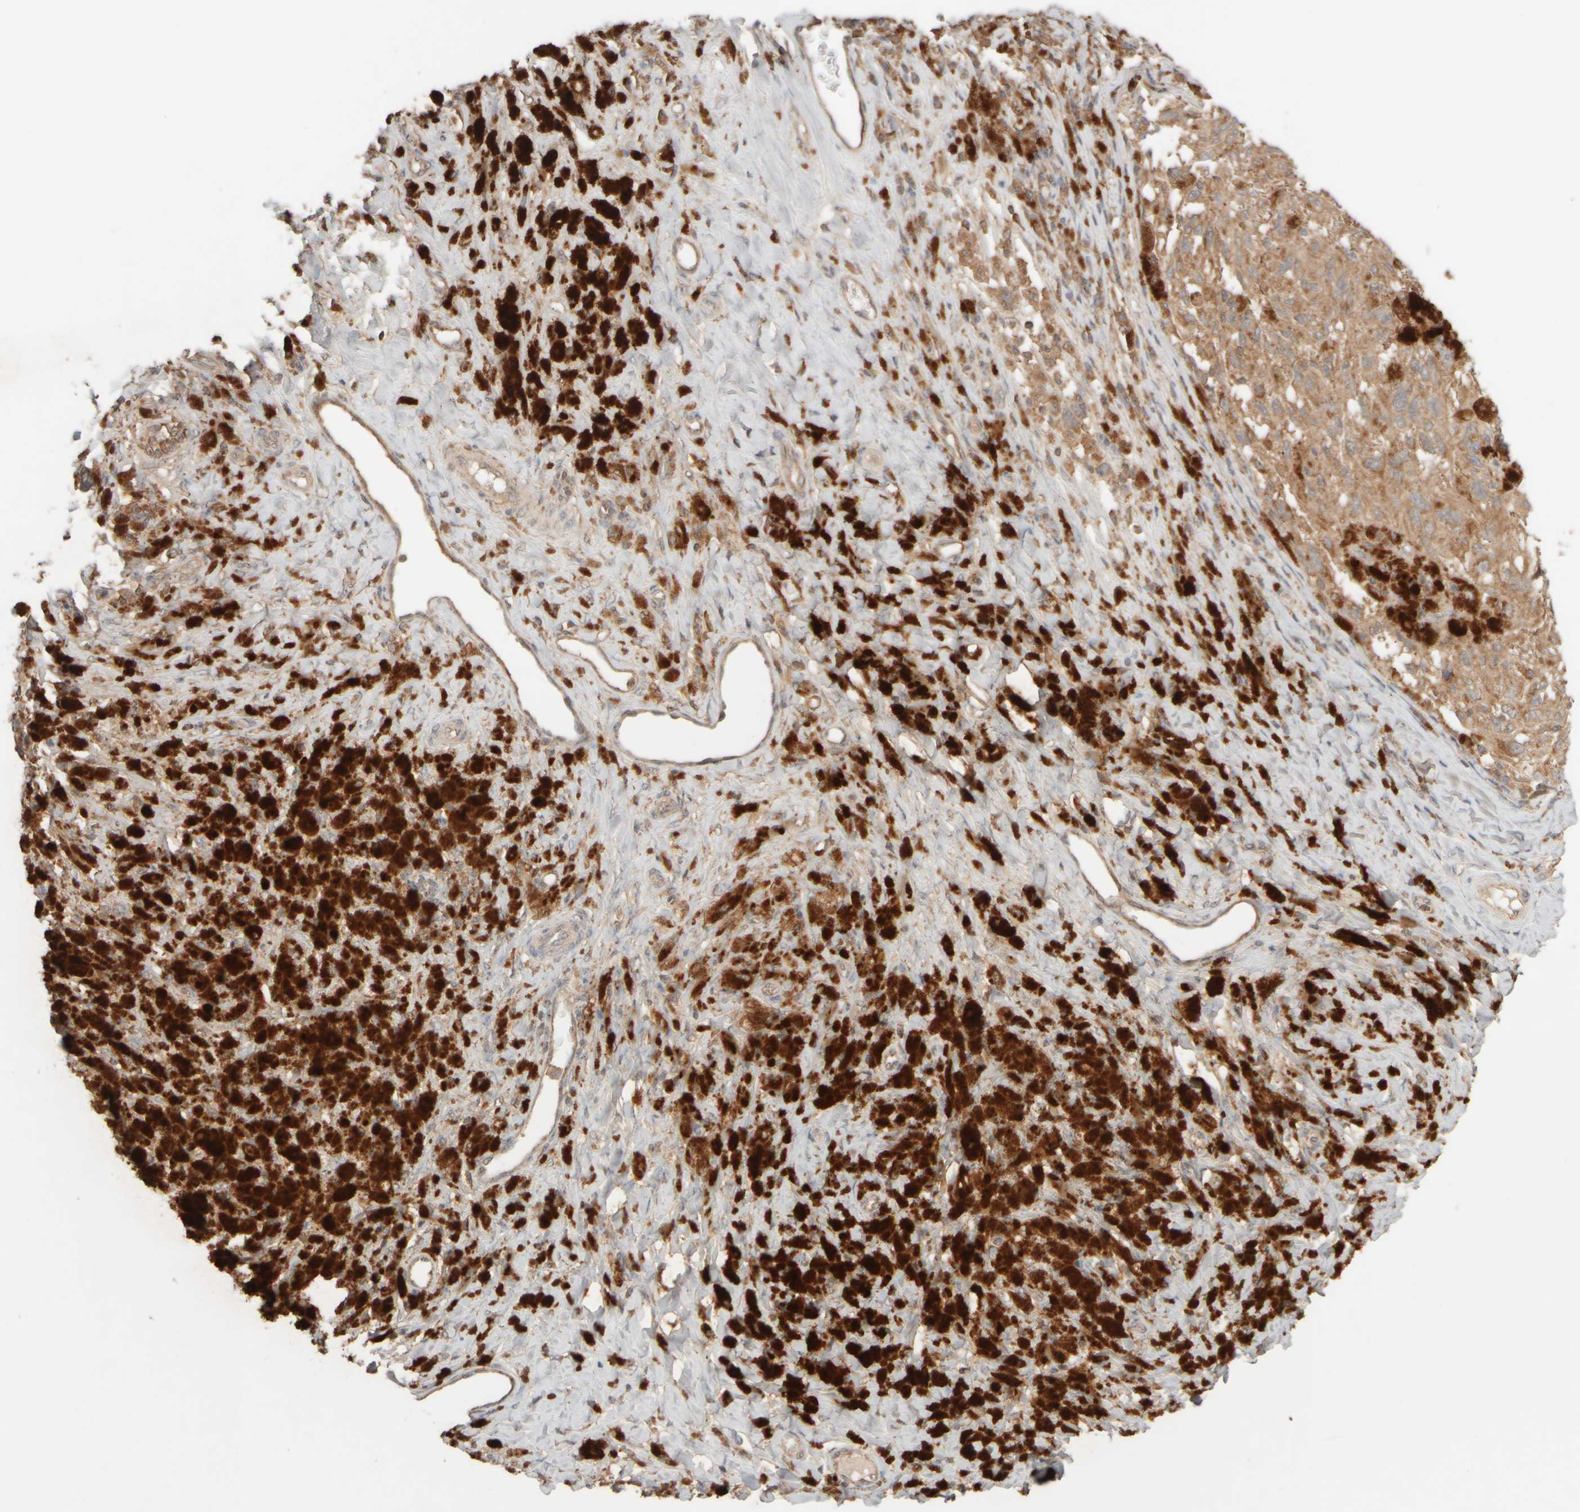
{"staining": {"intensity": "moderate", "quantity": ">75%", "location": "cytoplasmic/membranous"}, "tissue": "melanoma", "cell_type": "Tumor cells", "image_type": "cancer", "snomed": [{"axis": "morphology", "description": "Malignant melanoma, NOS"}, {"axis": "topography", "description": "Skin"}], "caption": "Tumor cells exhibit moderate cytoplasmic/membranous expression in approximately >75% of cells in melanoma. (brown staining indicates protein expression, while blue staining denotes nuclei).", "gene": "EIF2B3", "patient": {"sex": "female", "age": 73}}